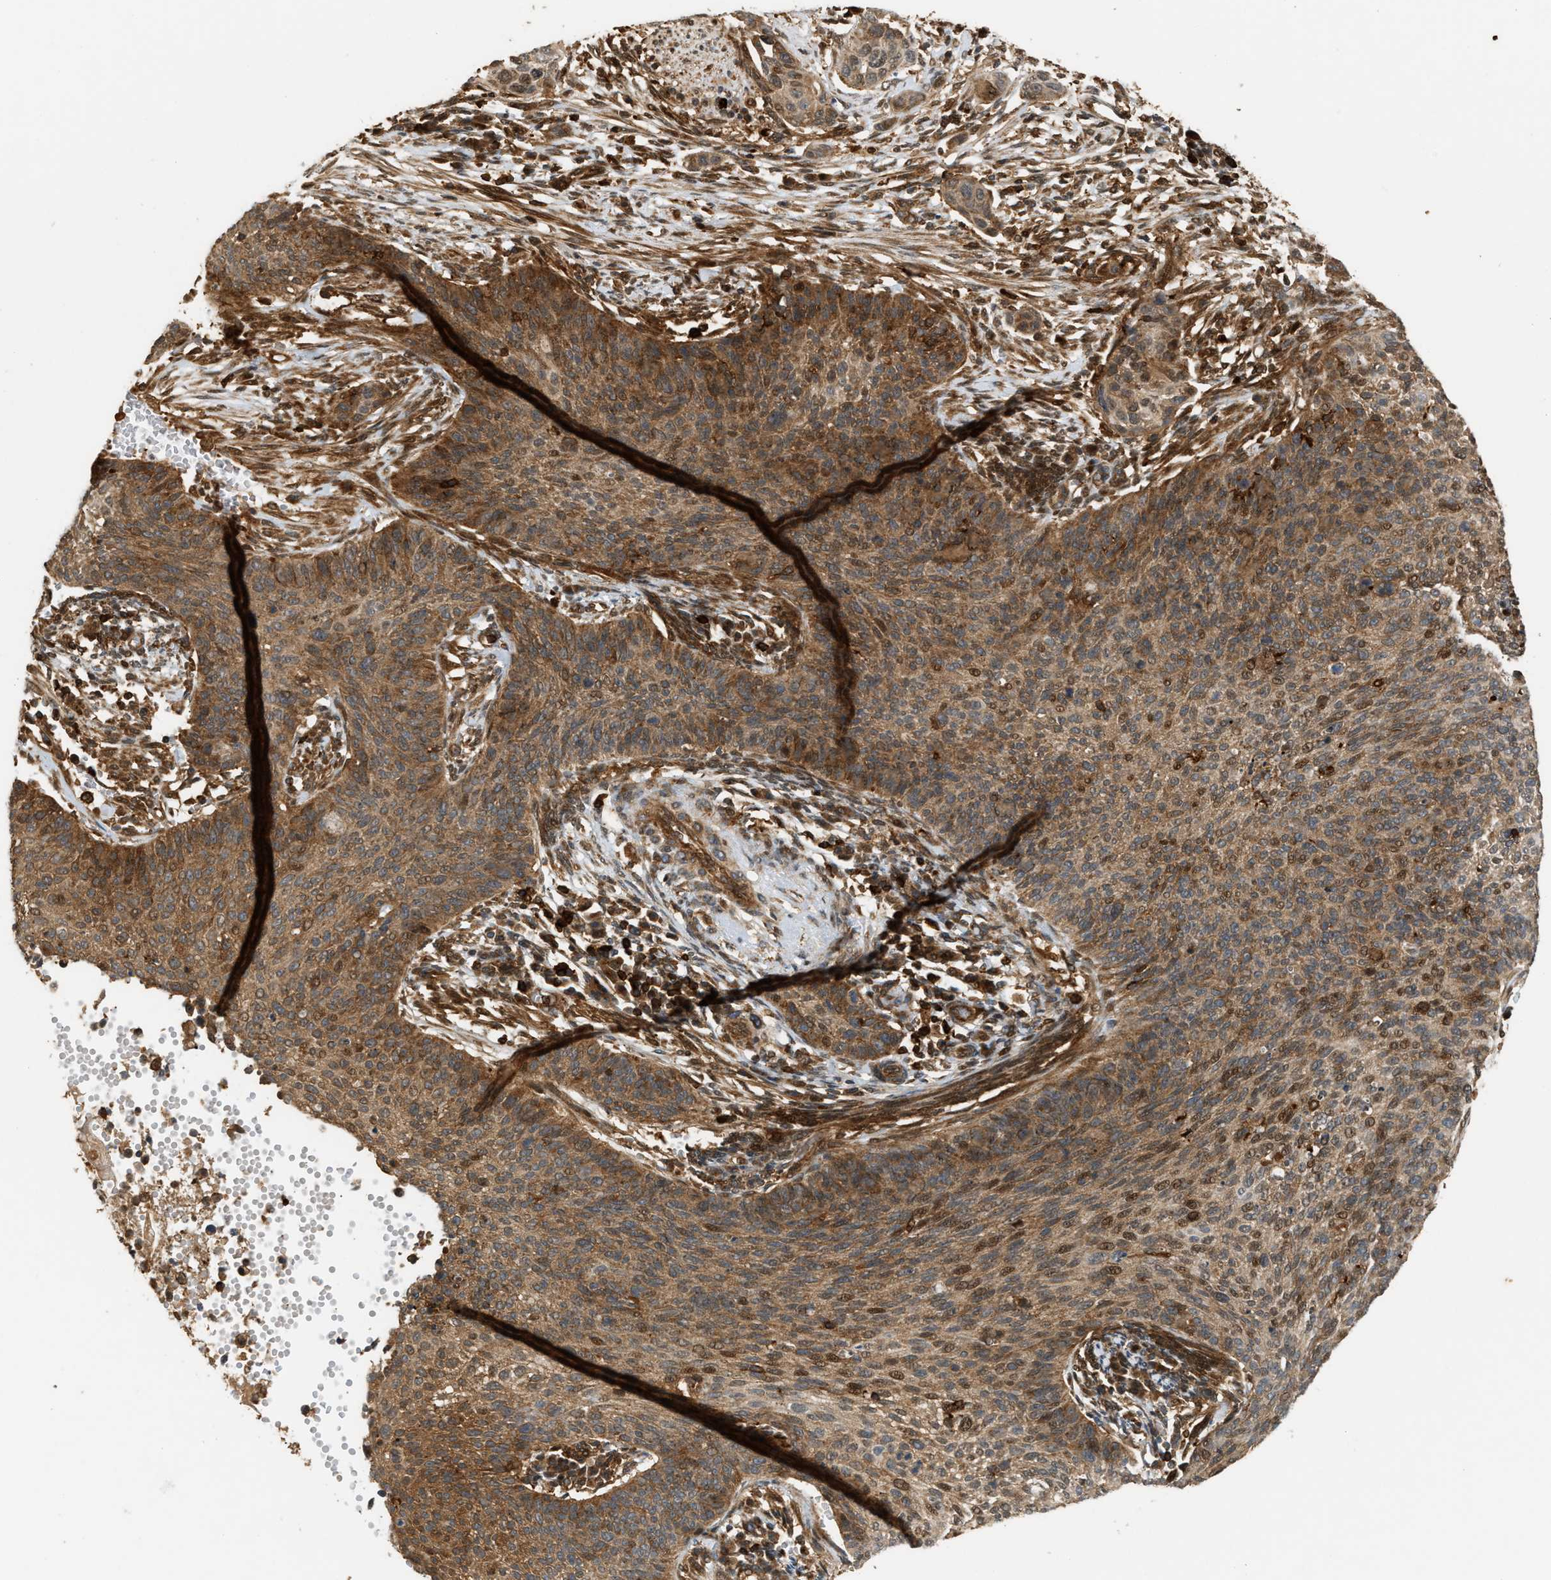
{"staining": {"intensity": "moderate", "quantity": ">75%", "location": "cytoplasmic/membranous"}, "tissue": "cervical cancer", "cell_type": "Tumor cells", "image_type": "cancer", "snomed": [{"axis": "morphology", "description": "Squamous cell carcinoma, NOS"}, {"axis": "topography", "description": "Cervix"}], "caption": "A brown stain shows moderate cytoplasmic/membranous expression of a protein in cervical squamous cell carcinoma tumor cells. (brown staining indicates protein expression, while blue staining denotes nuclei).", "gene": "GOPC", "patient": {"sex": "female", "age": 70}}